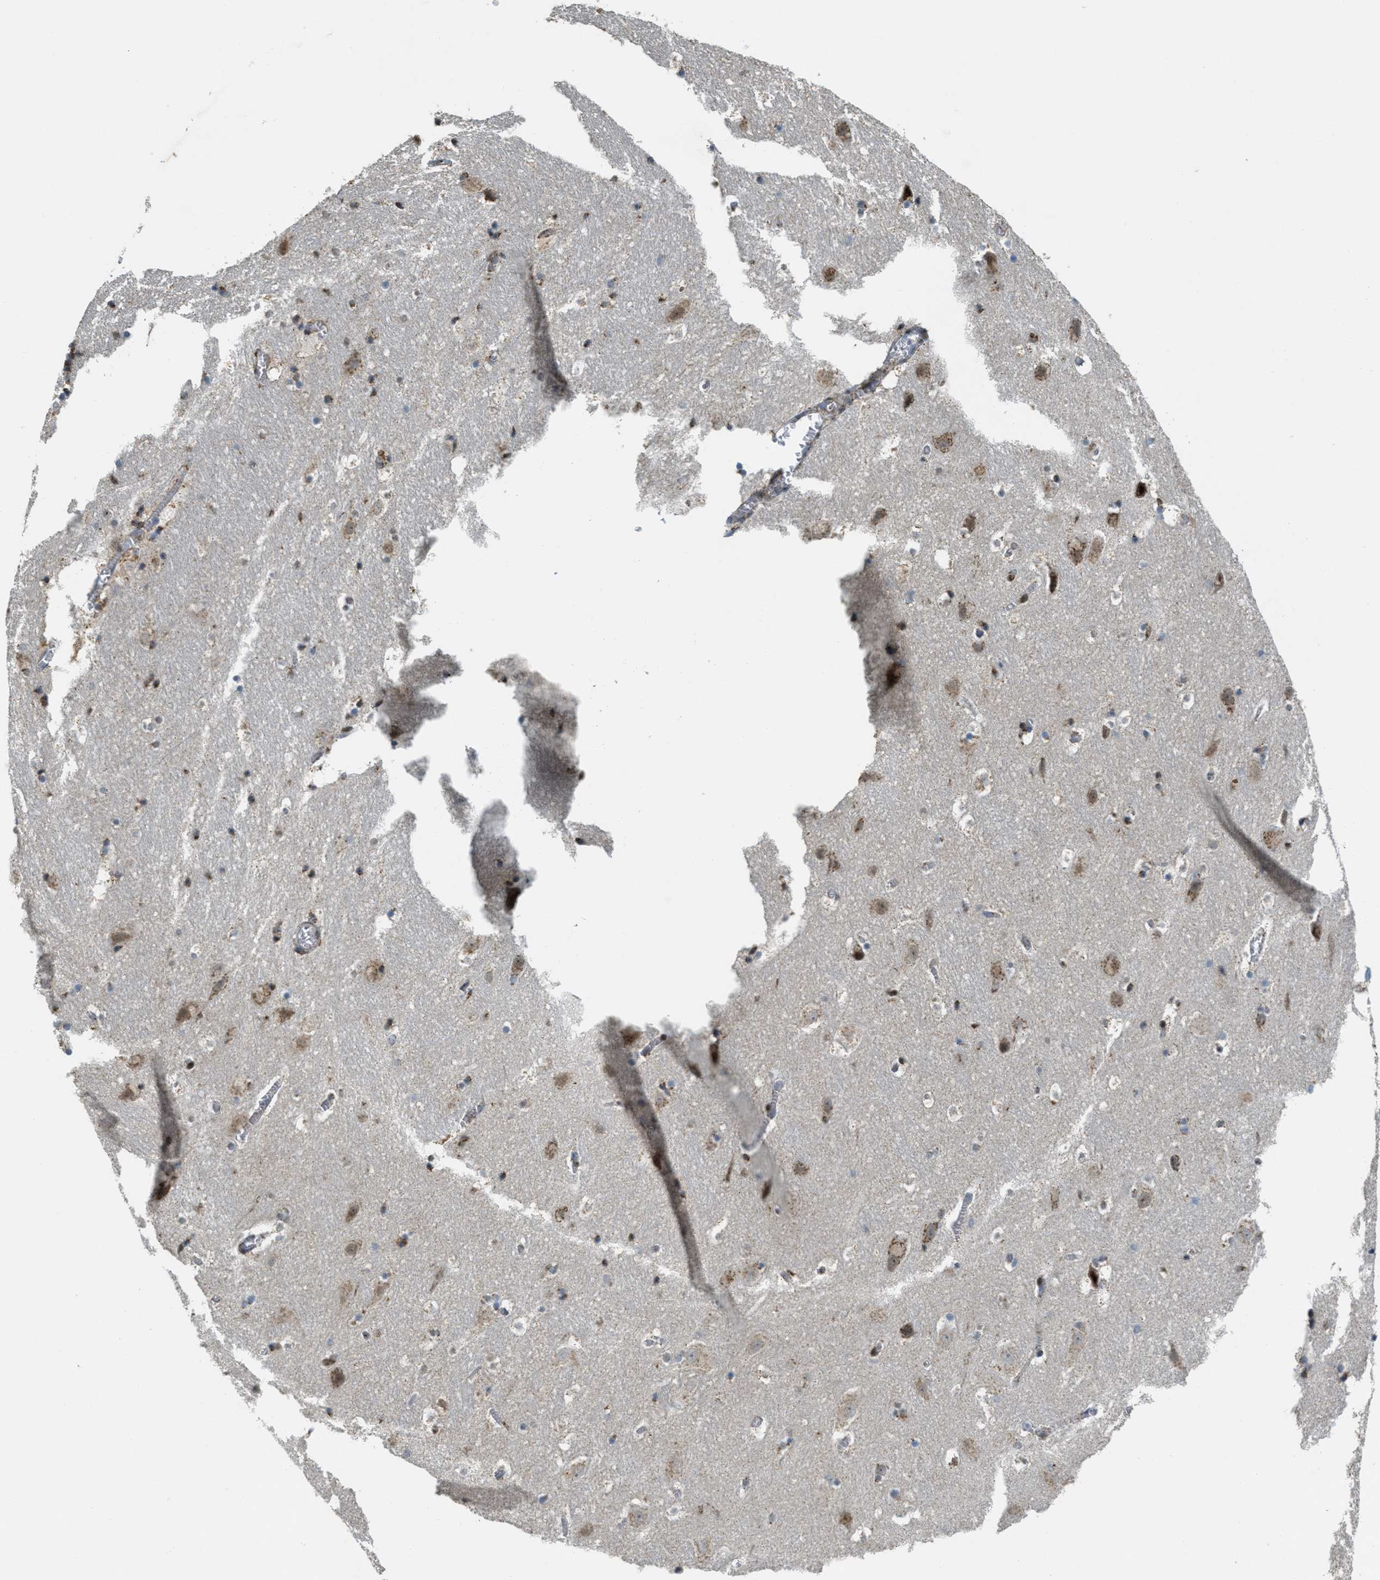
{"staining": {"intensity": "moderate", "quantity": "<25%", "location": "cytoplasmic/membranous"}, "tissue": "hippocampus", "cell_type": "Glial cells", "image_type": "normal", "snomed": [{"axis": "morphology", "description": "Normal tissue, NOS"}, {"axis": "topography", "description": "Hippocampus"}], "caption": "Protein positivity by immunohistochemistry (IHC) displays moderate cytoplasmic/membranous staining in about <25% of glial cells in normal hippocampus.", "gene": "ZFPL1", "patient": {"sex": "male", "age": 45}}